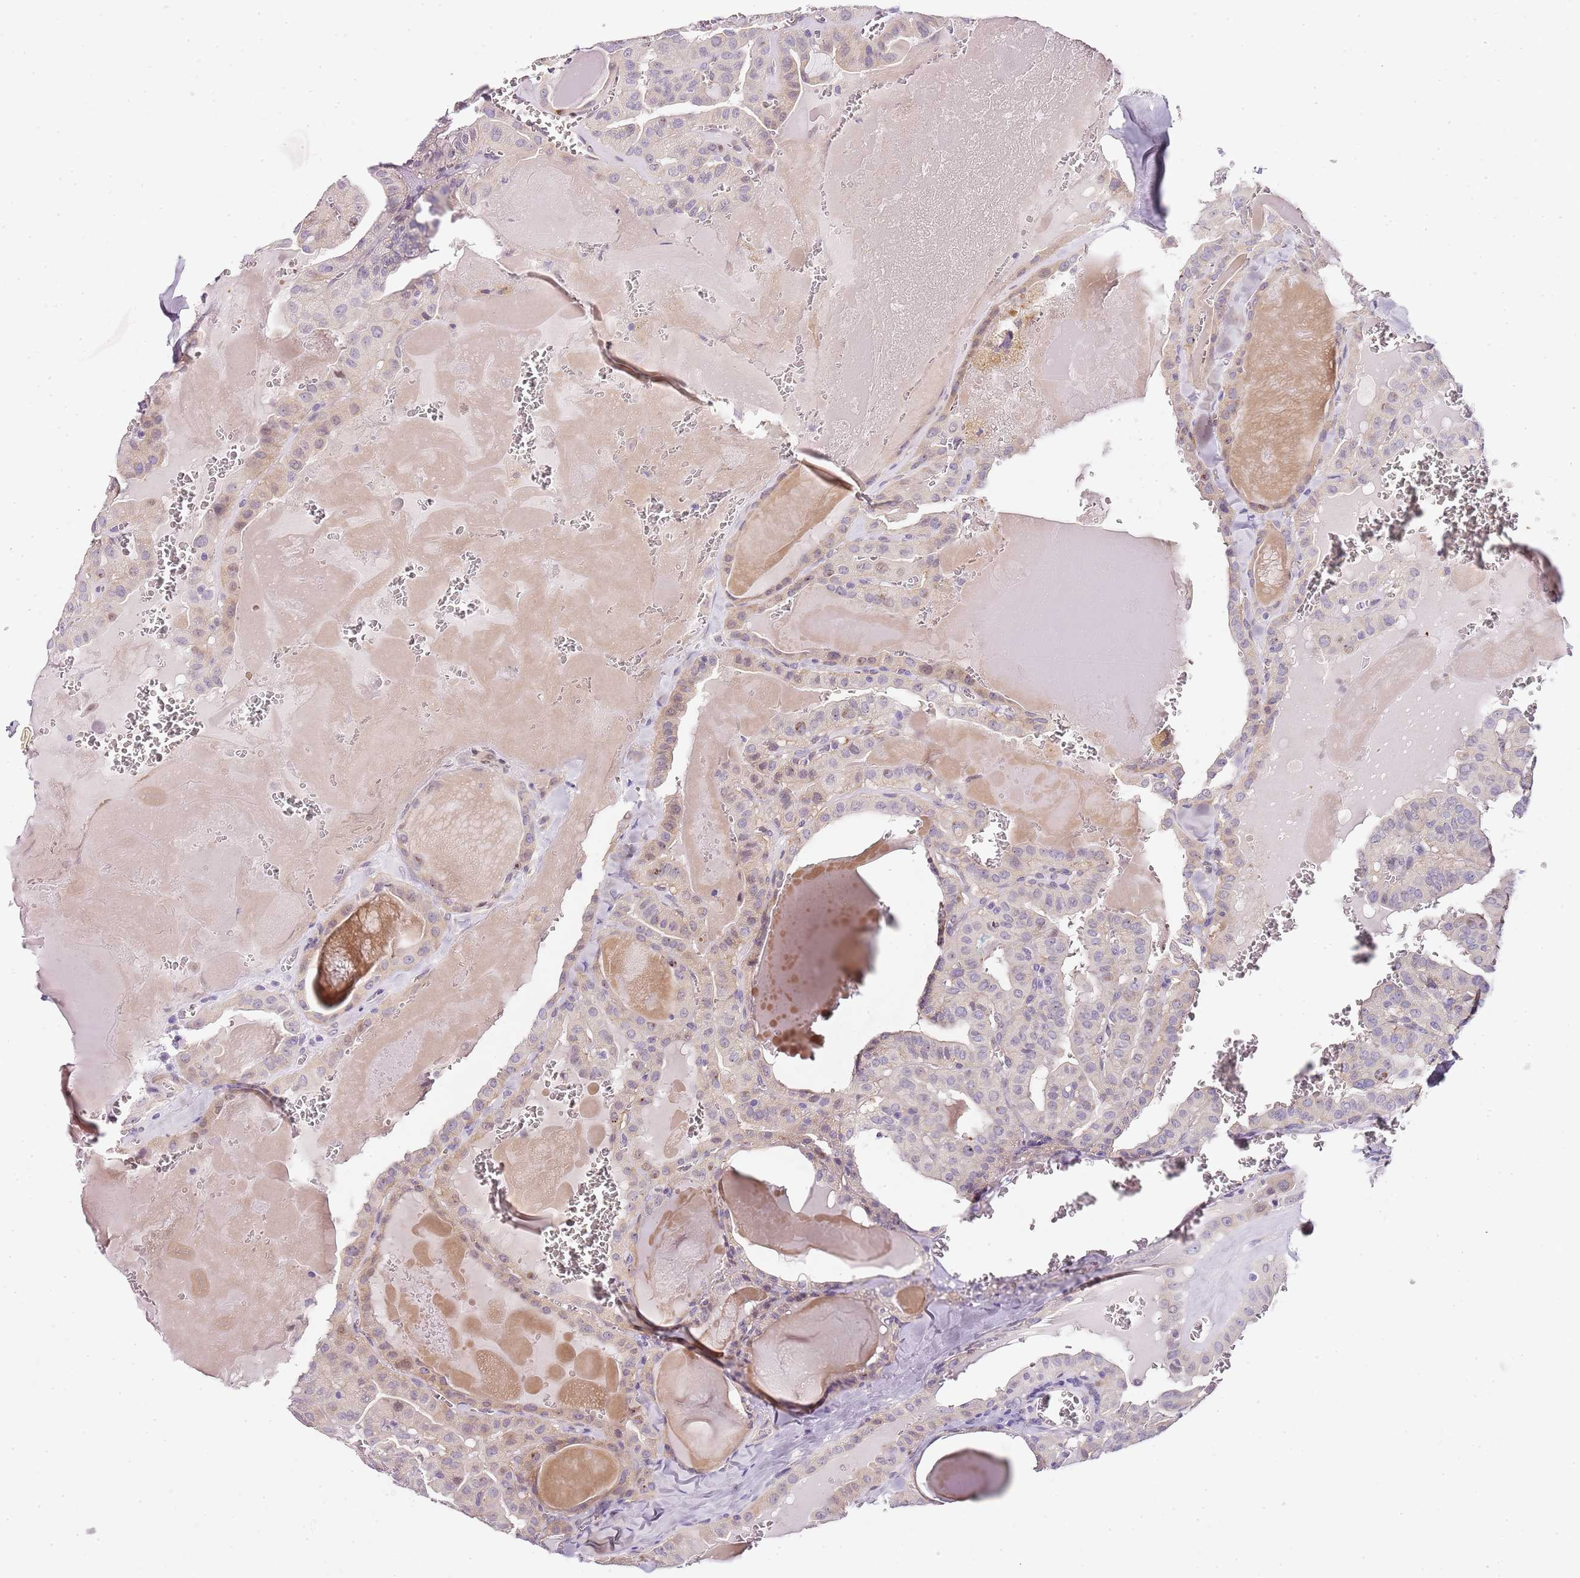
{"staining": {"intensity": "weak", "quantity": "<25%", "location": "cytoplasmic/membranous,nuclear"}, "tissue": "thyroid cancer", "cell_type": "Tumor cells", "image_type": "cancer", "snomed": [{"axis": "morphology", "description": "Papillary adenocarcinoma, NOS"}, {"axis": "topography", "description": "Thyroid gland"}], "caption": "The image exhibits no significant expression in tumor cells of thyroid papillary adenocarcinoma. (DAB IHC visualized using brightfield microscopy, high magnification).", "gene": "TBC1D9", "patient": {"sex": "male", "age": 52}}